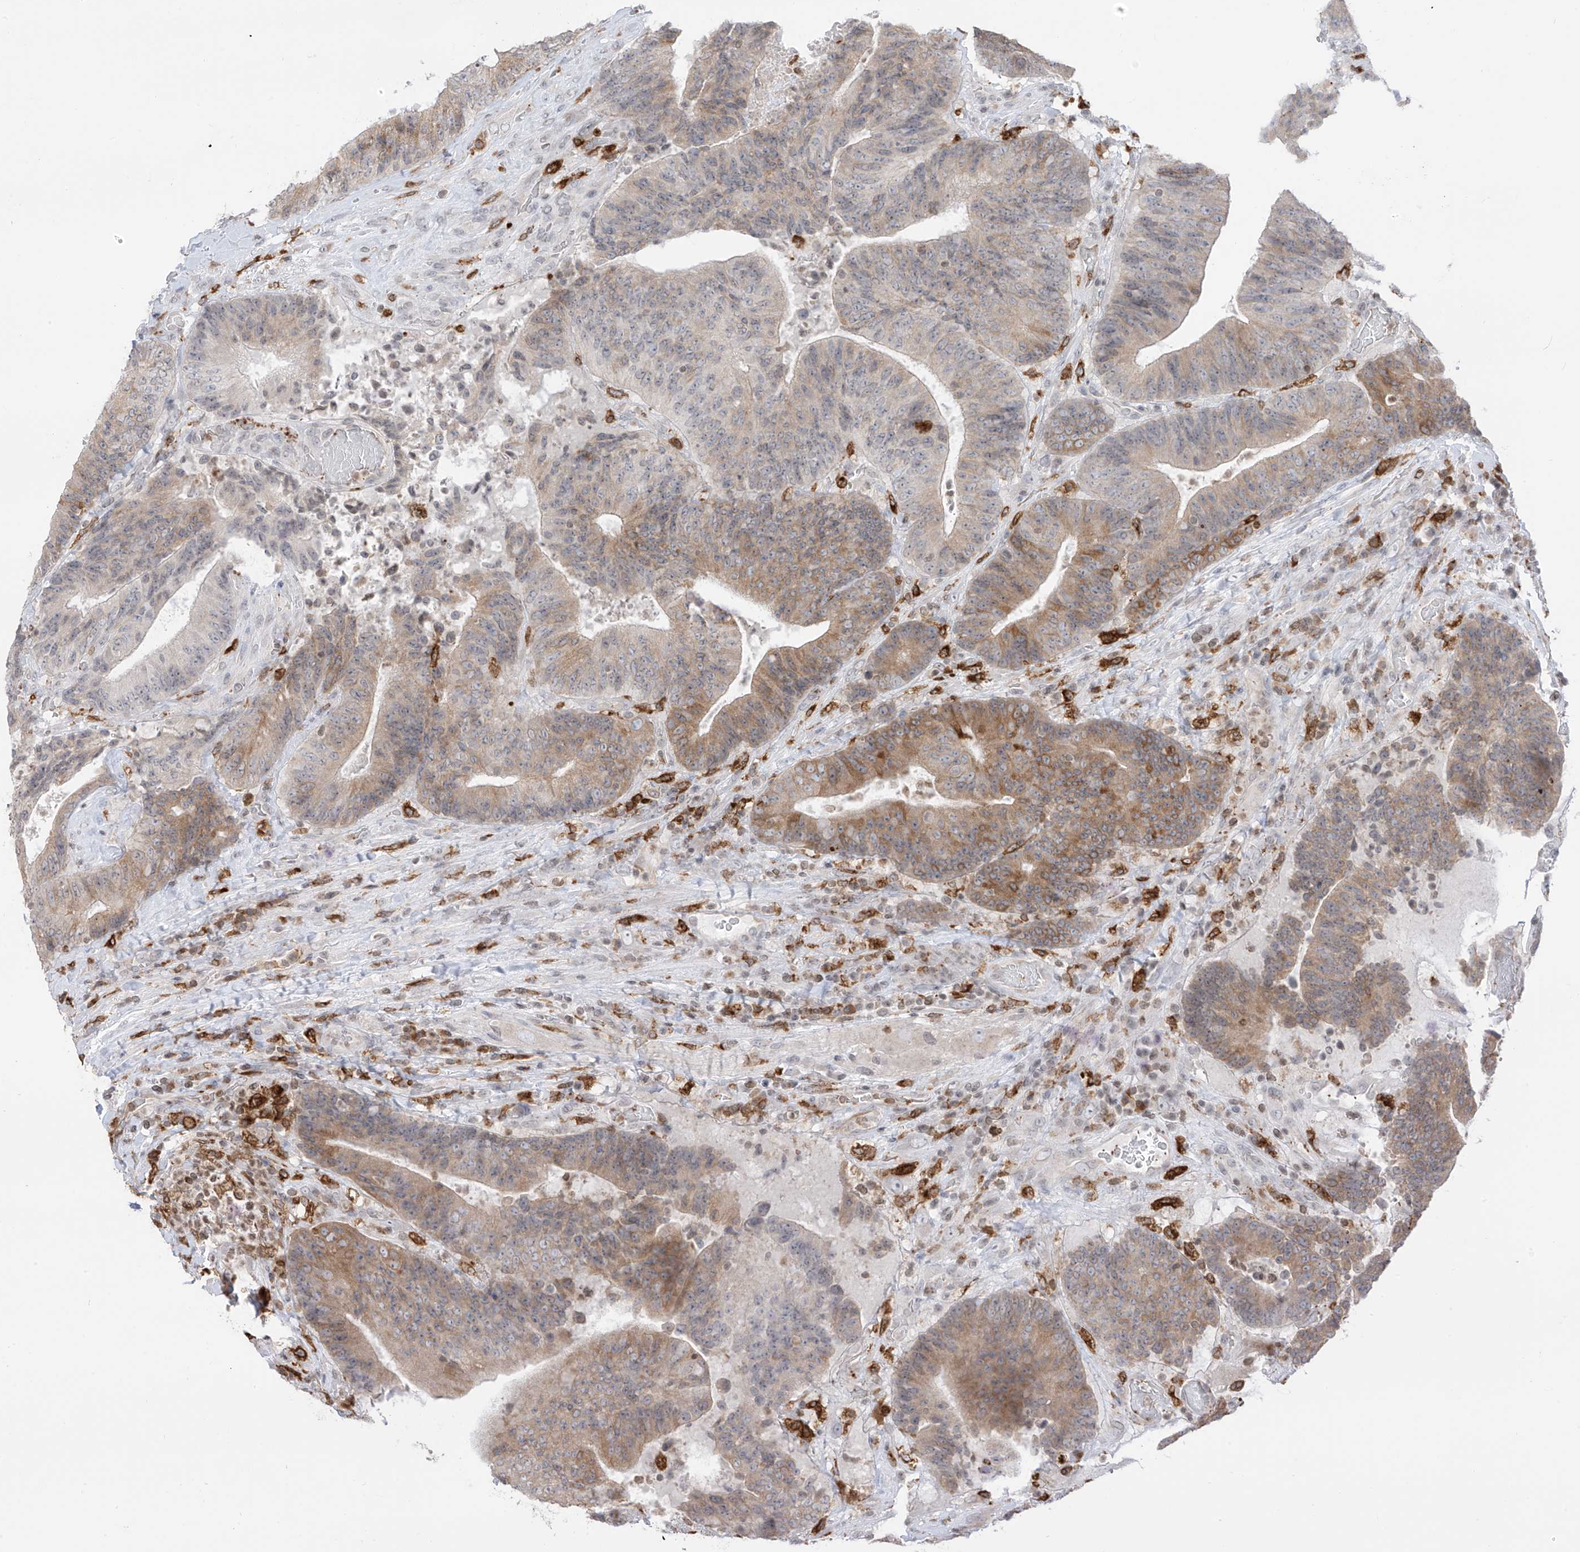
{"staining": {"intensity": "weak", "quantity": "25%-75%", "location": "cytoplasmic/membranous"}, "tissue": "colorectal cancer", "cell_type": "Tumor cells", "image_type": "cancer", "snomed": [{"axis": "morphology", "description": "Adenocarcinoma, NOS"}, {"axis": "topography", "description": "Rectum"}], "caption": "High-magnification brightfield microscopy of colorectal cancer (adenocarcinoma) stained with DAB (3,3'-diaminobenzidine) (brown) and counterstained with hematoxylin (blue). tumor cells exhibit weak cytoplasmic/membranous expression is appreciated in about25%-75% of cells. The protein of interest is stained brown, and the nuclei are stained in blue (DAB IHC with brightfield microscopy, high magnification).", "gene": "TBXAS1", "patient": {"sex": "male", "age": 72}}